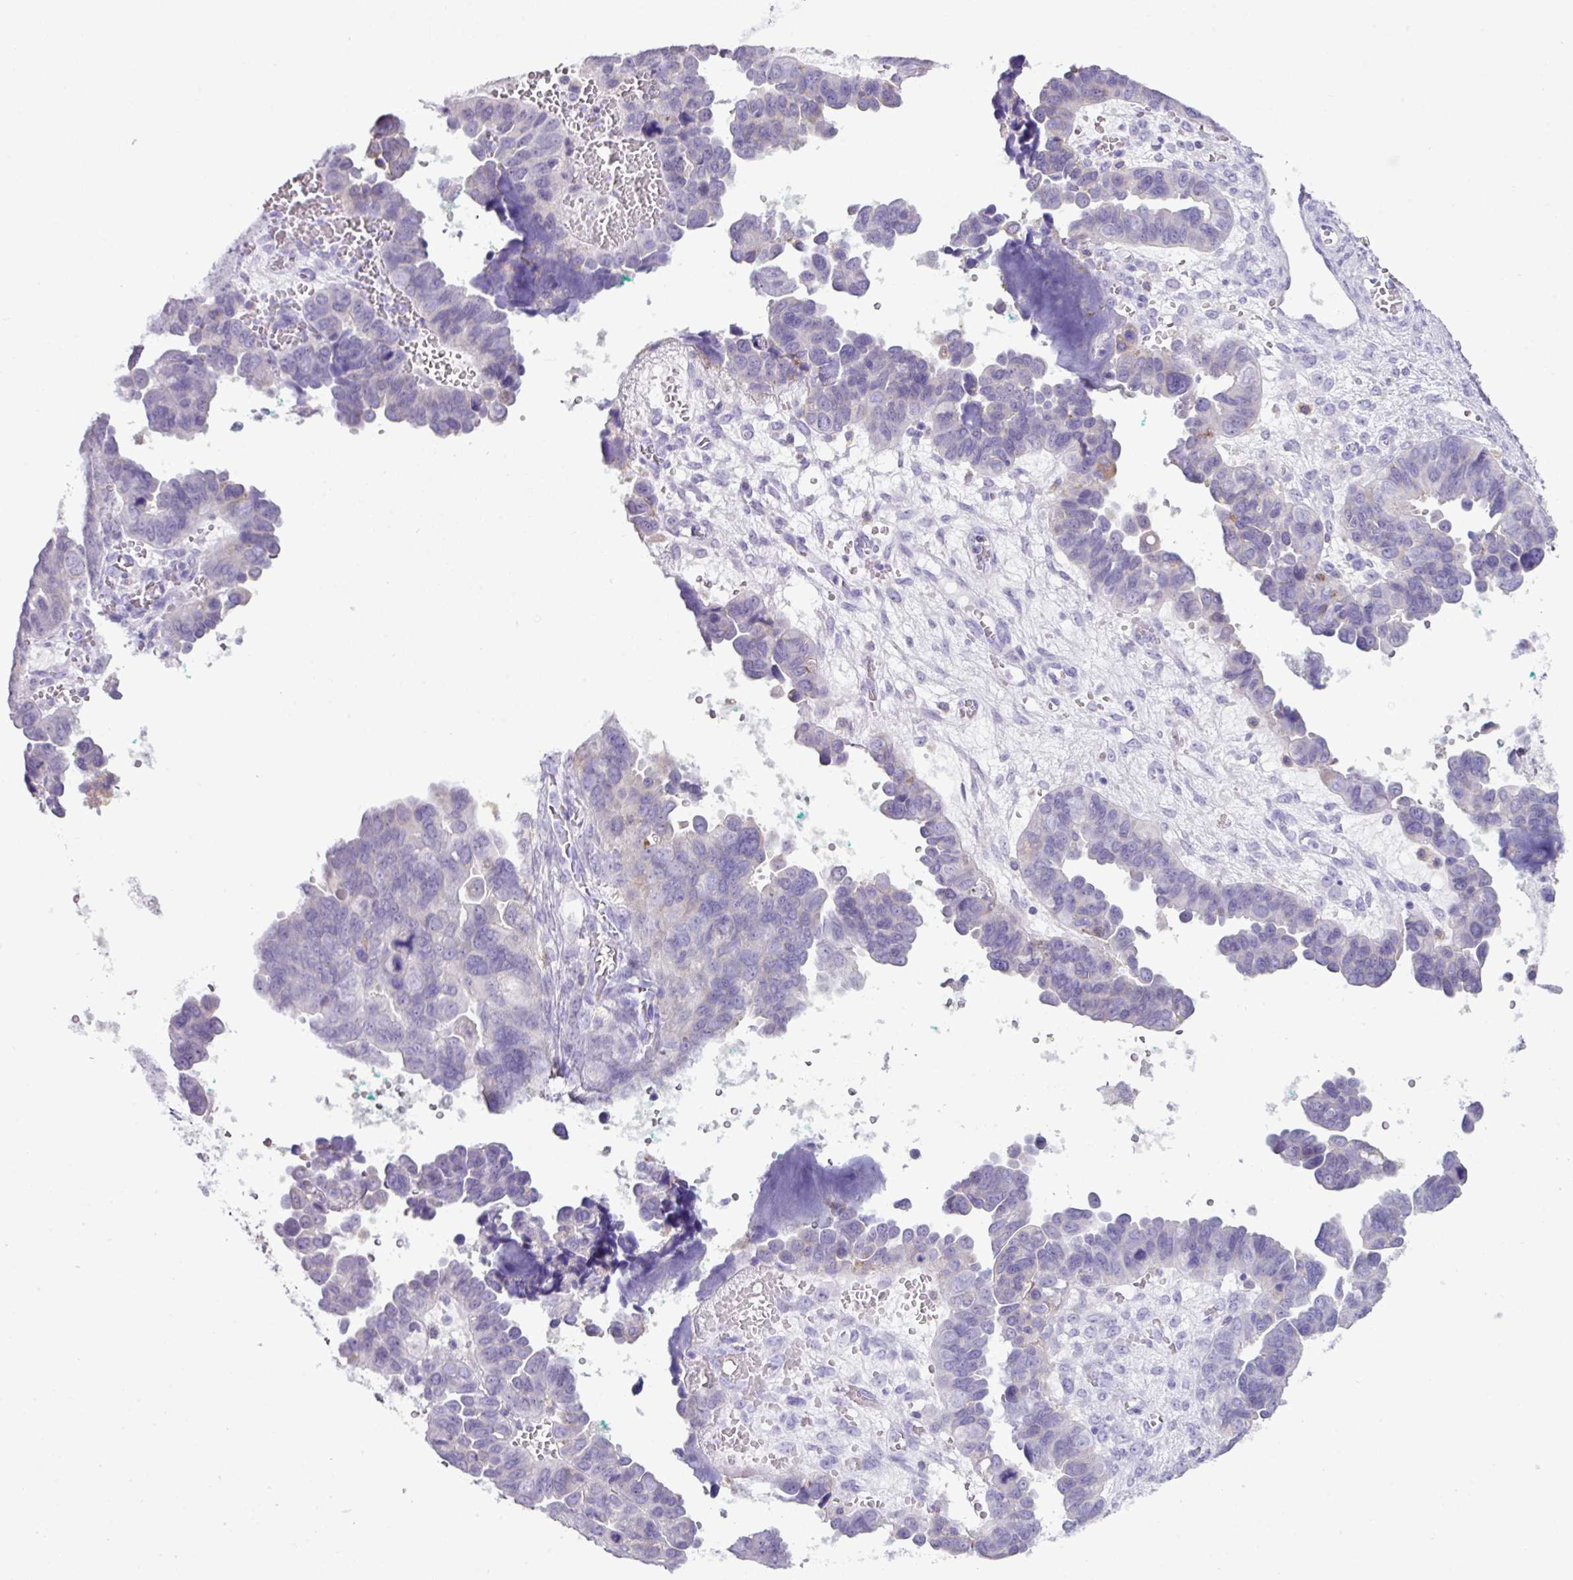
{"staining": {"intensity": "negative", "quantity": "none", "location": "none"}, "tissue": "ovarian cancer", "cell_type": "Tumor cells", "image_type": "cancer", "snomed": [{"axis": "morphology", "description": "Cystadenocarcinoma, serous, NOS"}, {"axis": "topography", "description": "Ovary"}], "caption": "A micrograph of ovarian cancer stained for a protein exhibits no brown staining in tumor cells.", "gene": "RGS21", "patient": {"sex": "female", "age": 64}}